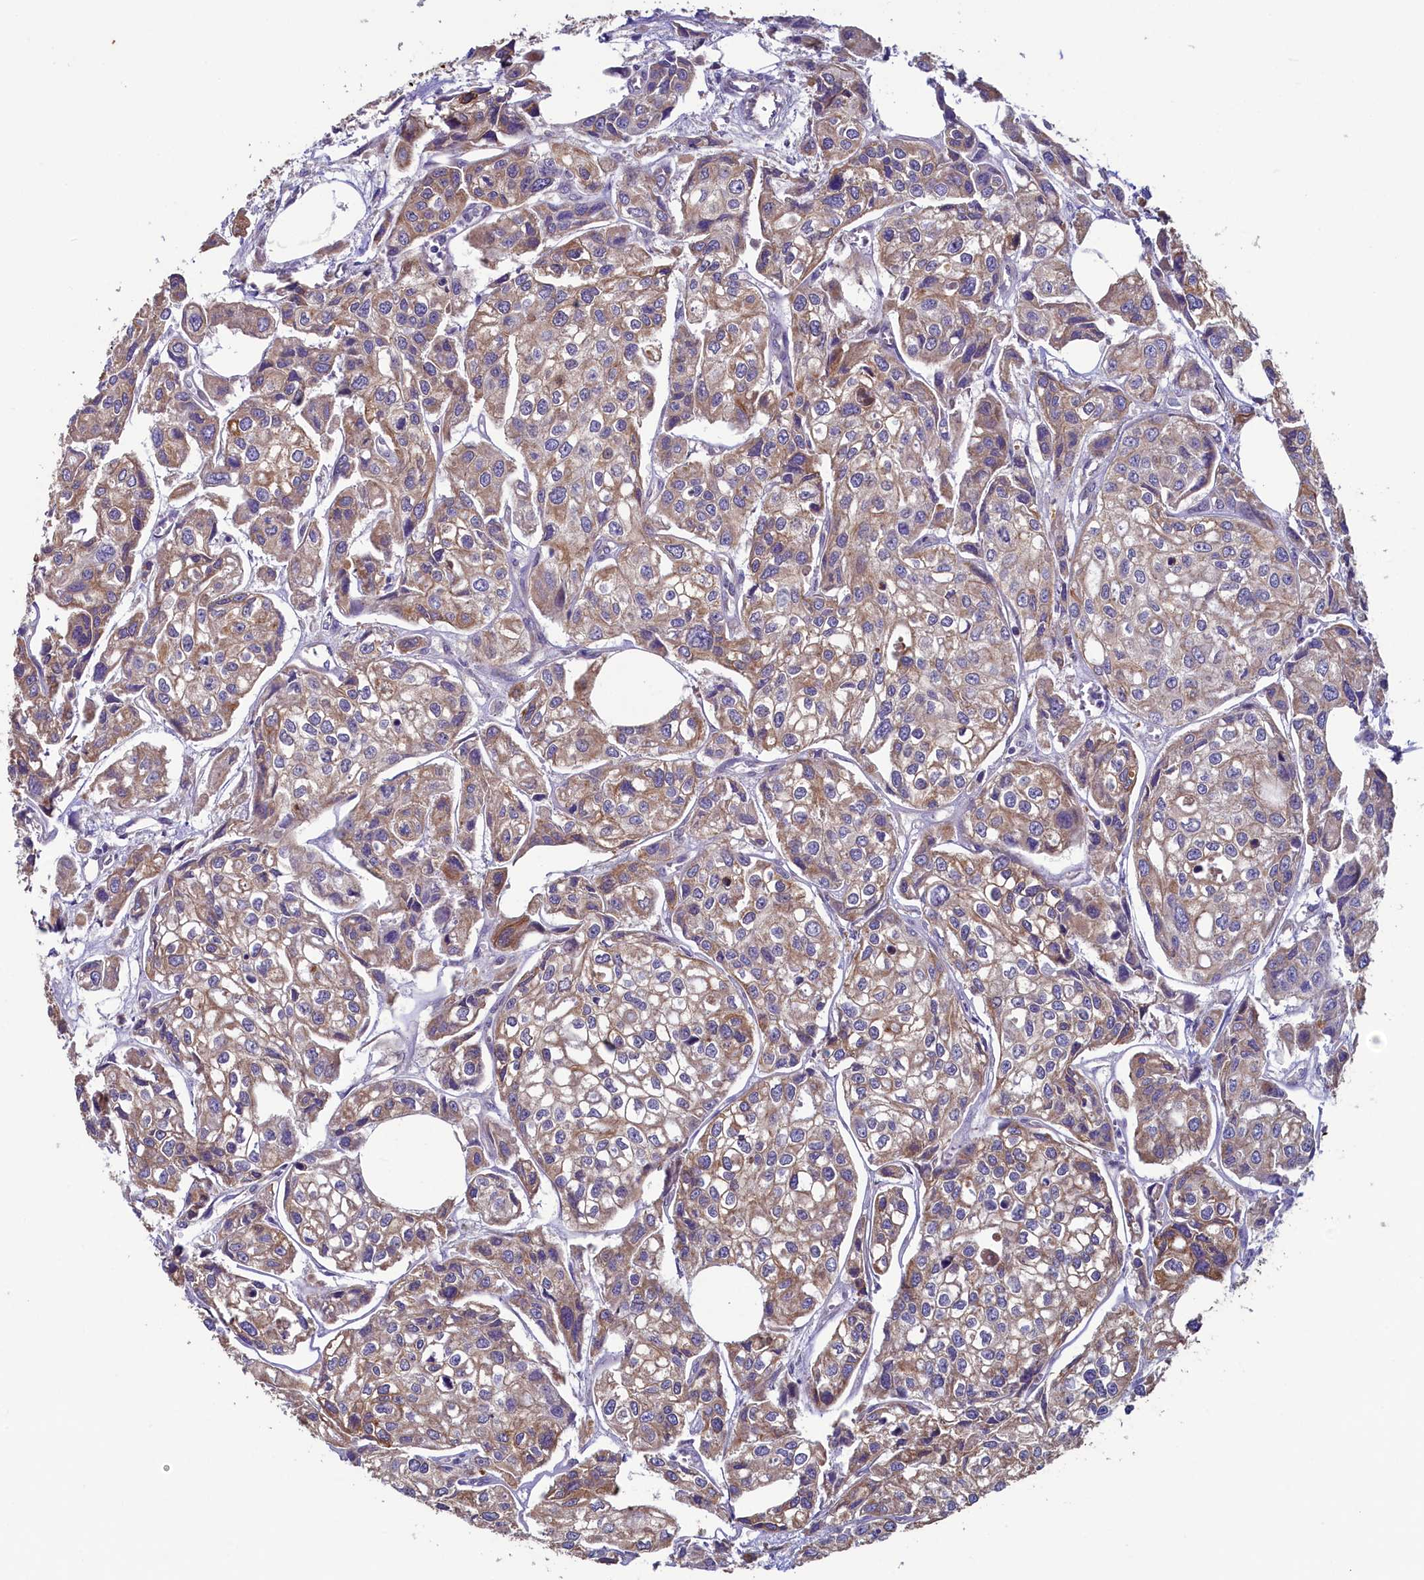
{"staining": {"intensity": "moderate", "quantity": ">75%", "location": "cytoplasmic/membranous"}, "tissue": "urothelial cancer", "cell_type": "Tumor cells", "image_type": "cancer", "snomed": [{"axis": "morphology", "description": "Urothelial carcinoma, High grade"}, {"axis": "topography", "description": "Urinary bladder"}], "caption": "Moderate cytoplasmic/membranous expression for a protein is identified in about >75% of tumor cells of urothelial cancer using immunohistochemistry (IHC).", "gene": "SPATA2L", "patient": {"sex": "male", "age": 67}}